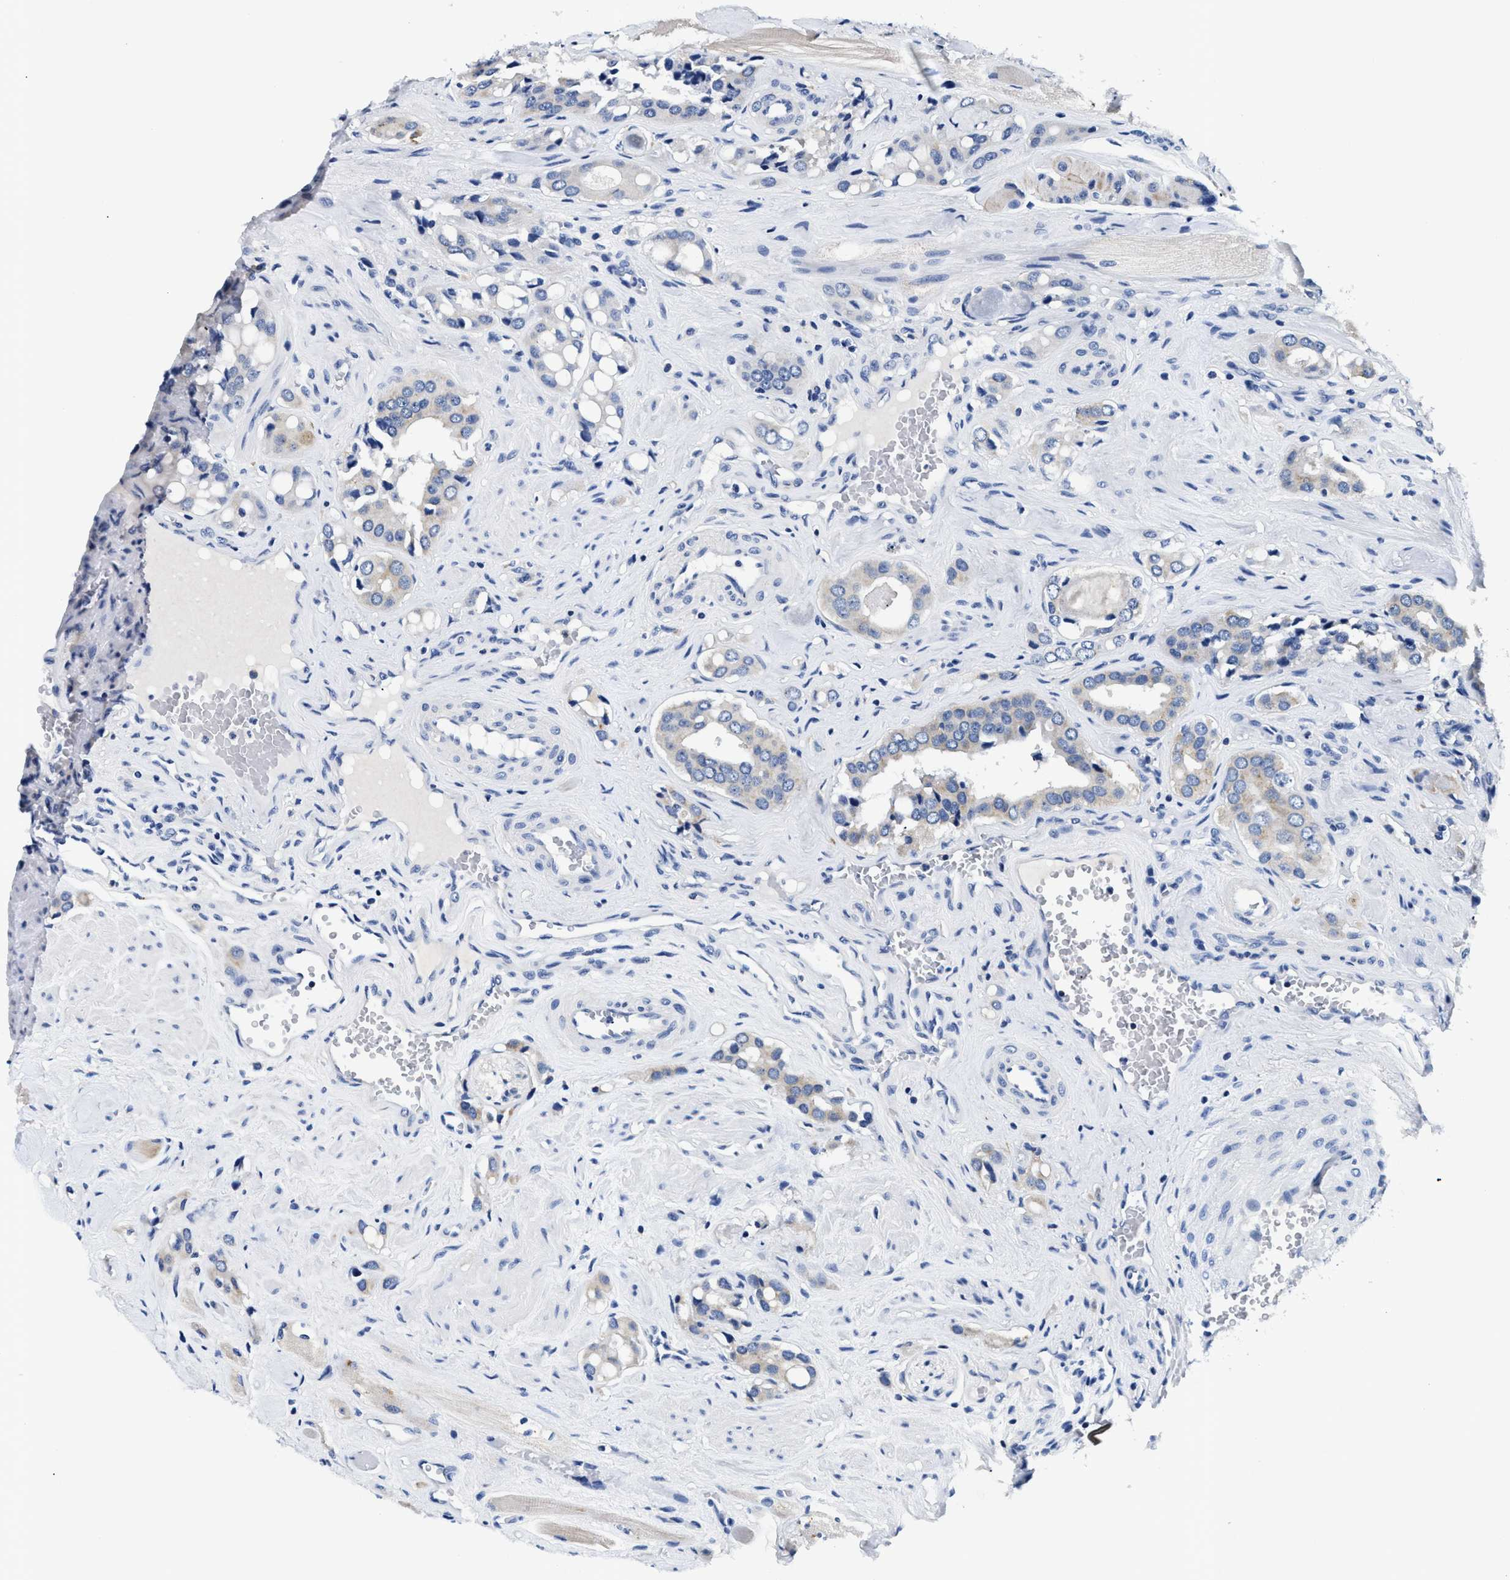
{"staining": {"intensity": "negative", "quantity": "none", "location": "none"}, "tissue": "prostate cancer", "cell_type": "Tumor cells", "image_type": "cancer", "snomed": [{"axis": "morphology", "description": "Adenocarcinoma, High grade"}, {"axis": "topography", "description": "Prostate"}], "caption": "IHC photomicrograph of neoplastic tissue: human prostate cancer stained with DAB (3,3'-diaminobenzidine) demonstrates no significant protein staining in tumor cells. The staining is performed using DAB (3,3'-diaminobenzidine) brown chromogen with nuclei counter-stained in using hematoxylin.", "gene": "MEA1", "patient": {"sex": "male", "age": 52}}